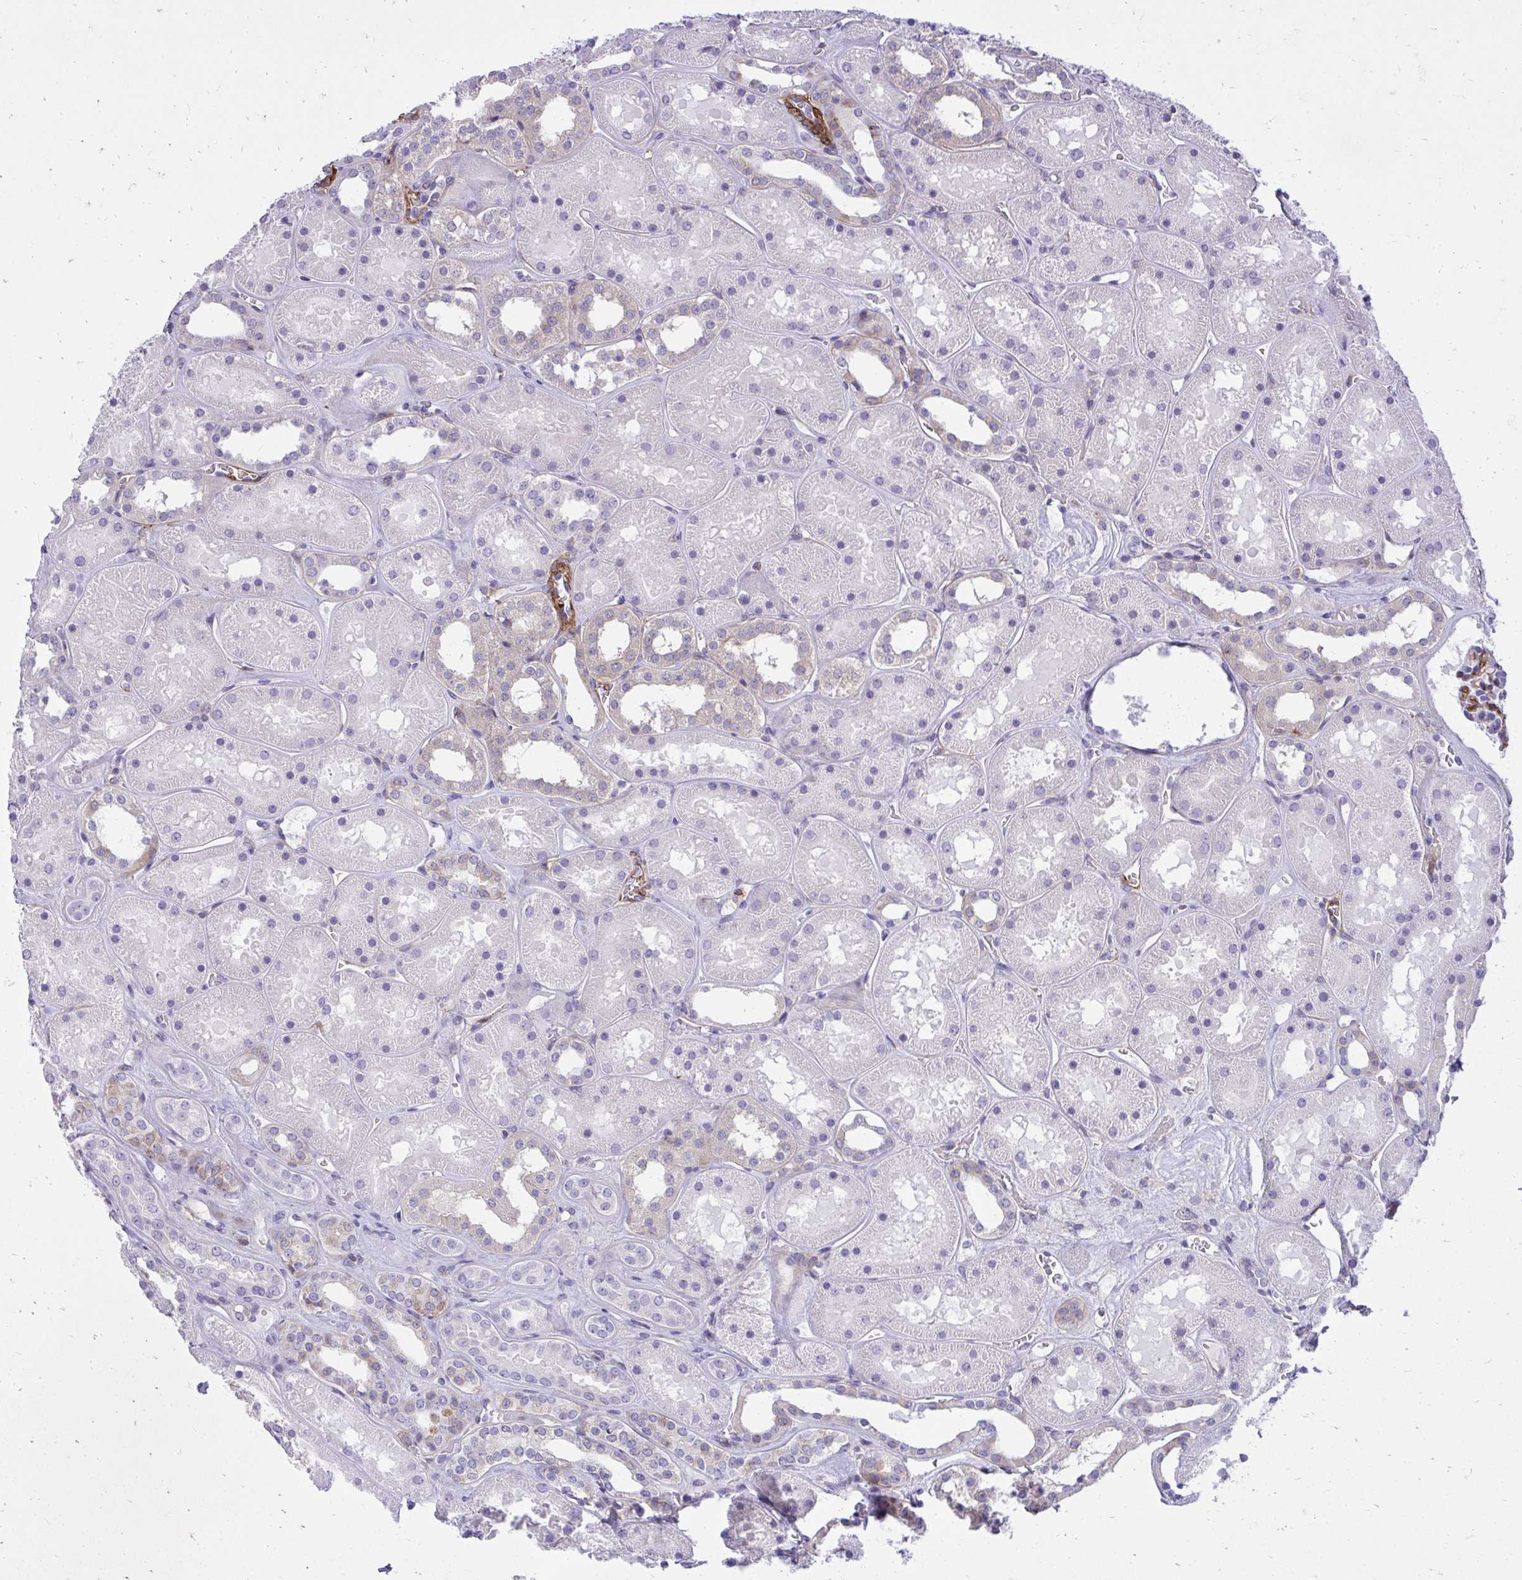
{"staining": {"intensity": "moderate", "quantity": "<25%", "location": "cytoplasmic/membranous"}, "tissue": "kidney", "cell_type": "Cells in glomeruli", "image_type": "normal", "snomed": [{"axis": "morphology", "description": "Normal tissue, NOS"}, {"axis": "topography", "description": "Kidney"}], "caption": "Immunohistochemistry (IHC) photomicrograph of unremarkable human kidney stained for a protein (brown), which displays low levels of moderate cytoplasmic/membranous positivity in approximately <25% of cells in glomeruli.", "gene": "GPRIN3", "patient": {"sex": "female", "age": 41}}